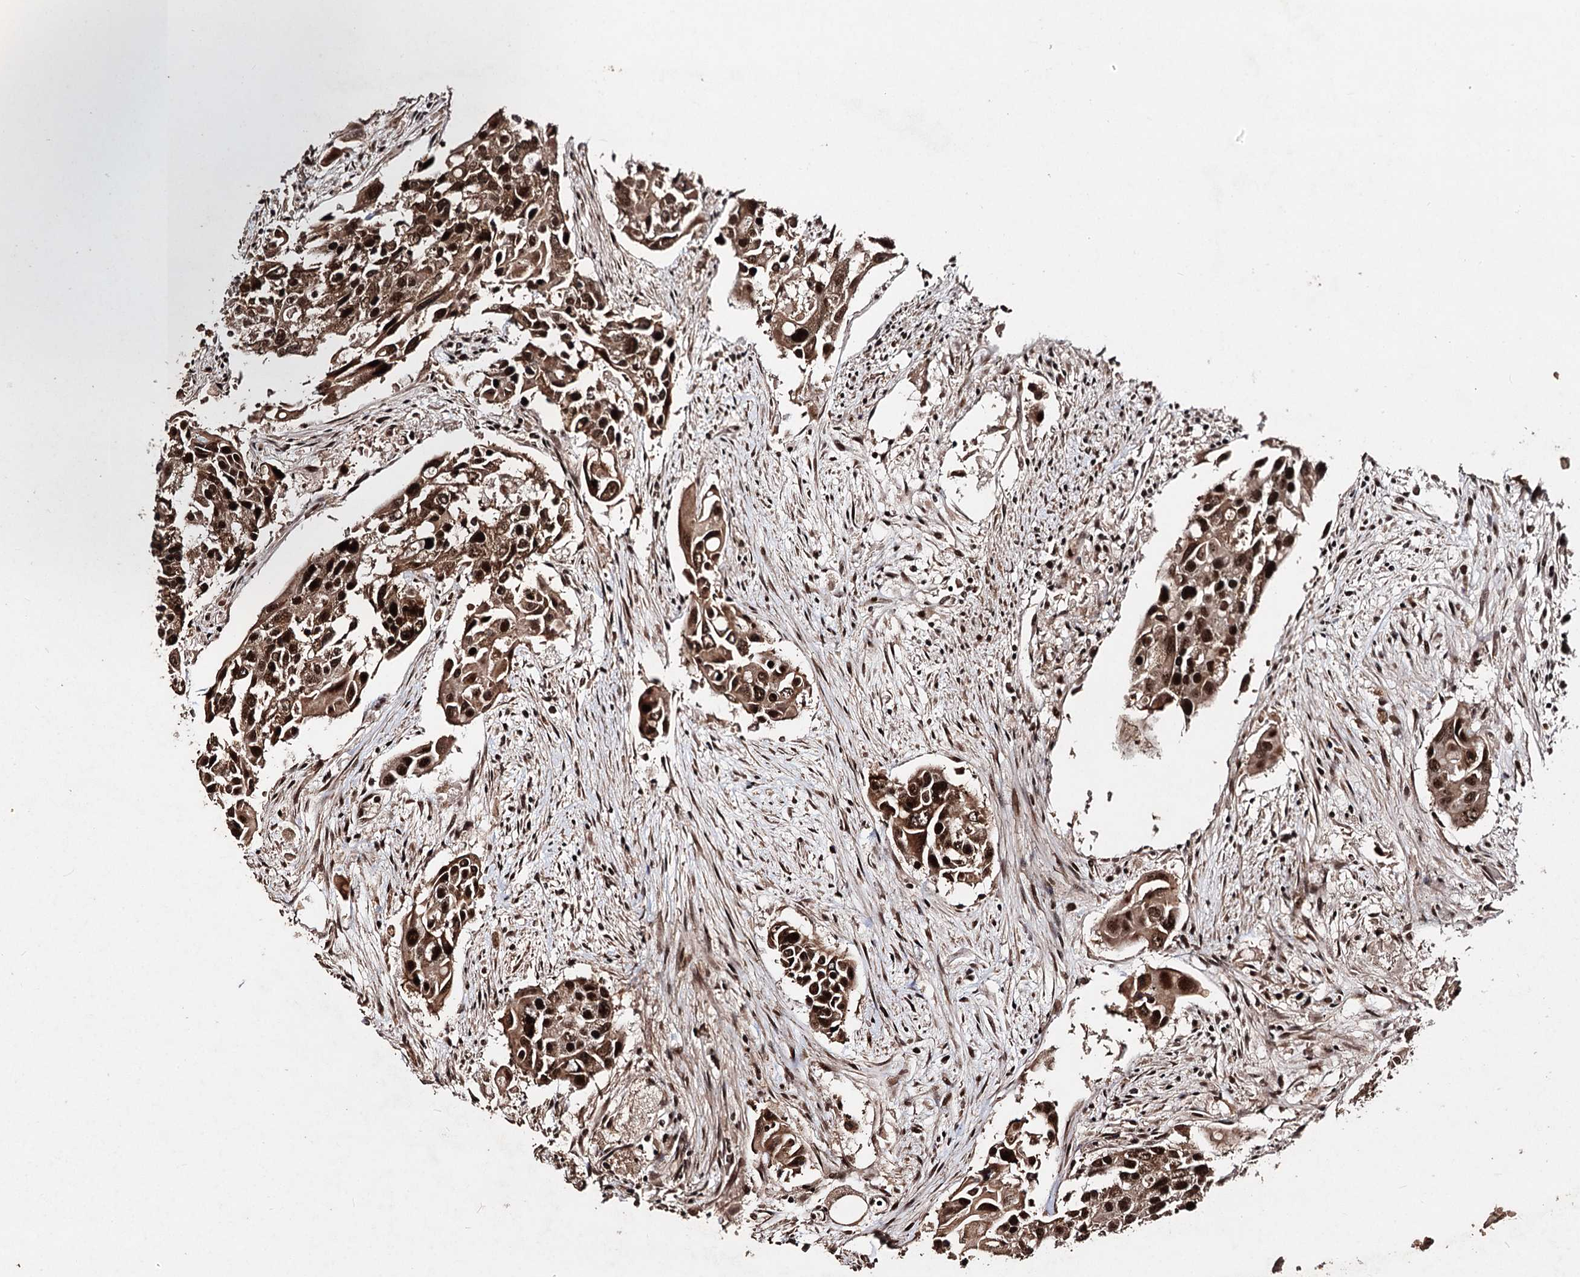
{"staining": {"intensity": "strong", "quantity": ">75%", "location": "nuclear"}, "tissue": "colorectal cancer", "cell_type": "Tumor cells", "image_type": "cancer", "snomed": [{"axis": "morphology", "description": "Adenocarcinoma, NOS"}, {"axis": "topography", "description": "Colon"}], "caption": "Protein staining exhibits strong nuclear staining in approximately >75% of tumor cells in adenocarcinoma (colorectal). The protein of interest is shown in brown color, while the nuclei are stained blue.", "gene": "U2SURP", "patient": {"sex": "male", "age": 77}}